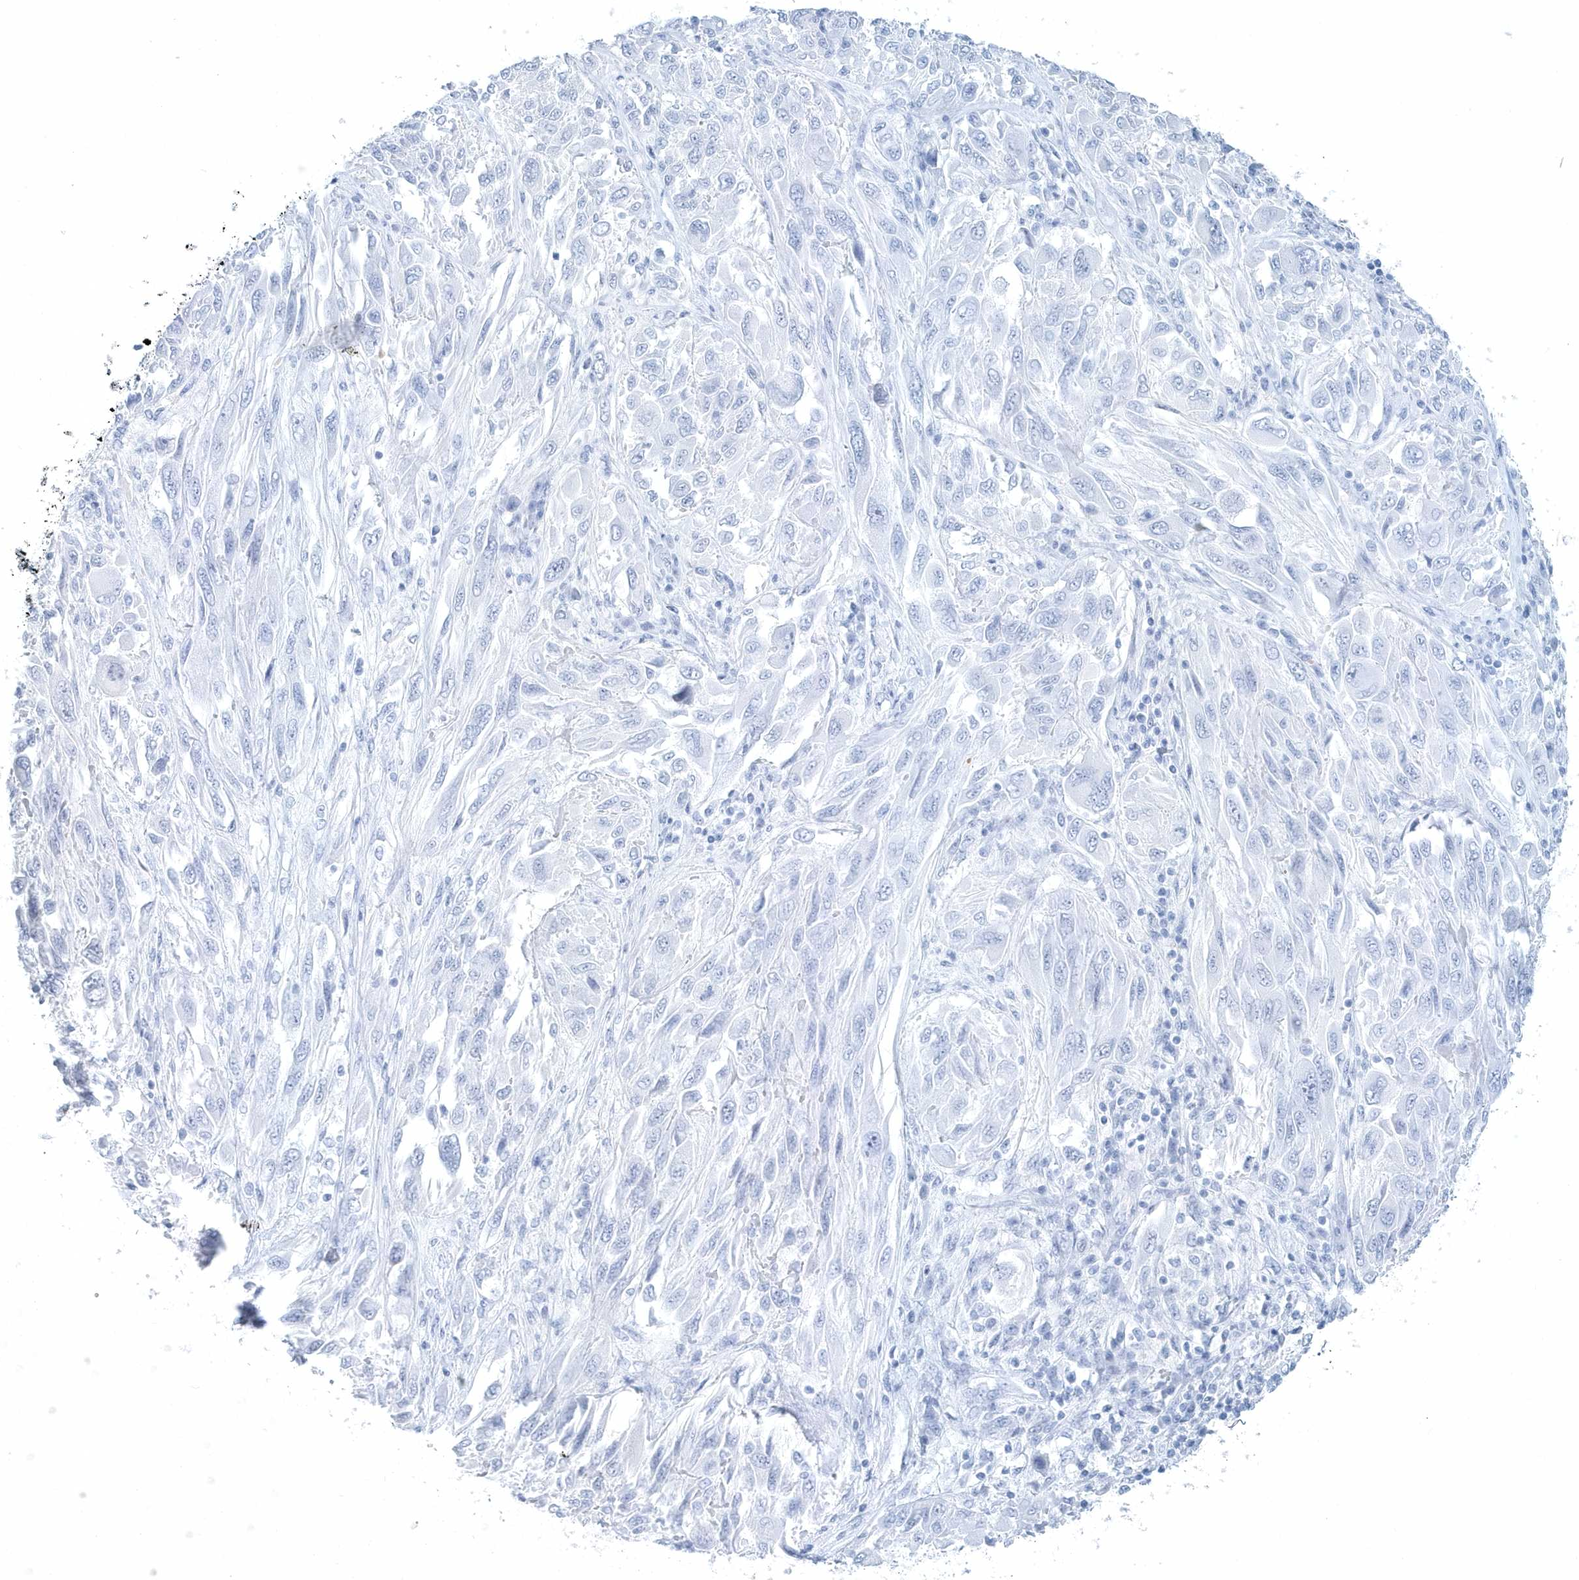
{"staining": {"intensity": "negative", "quantity": "none", "location": "none"}, "tissue": "melanoma", "cell_type": "Tumor cells", "image_type": "cancer", "snomed": [{"axis": "morphology", "description": "Malignant melanoma, NOS"}, {"axis": "topography", "description": "Skin"}], "caption": "Image shows no protein staining in tumor cells of melanoma tissue.", "gene": "PTPRO", "patient": {"sex": "female", "age": 91}}